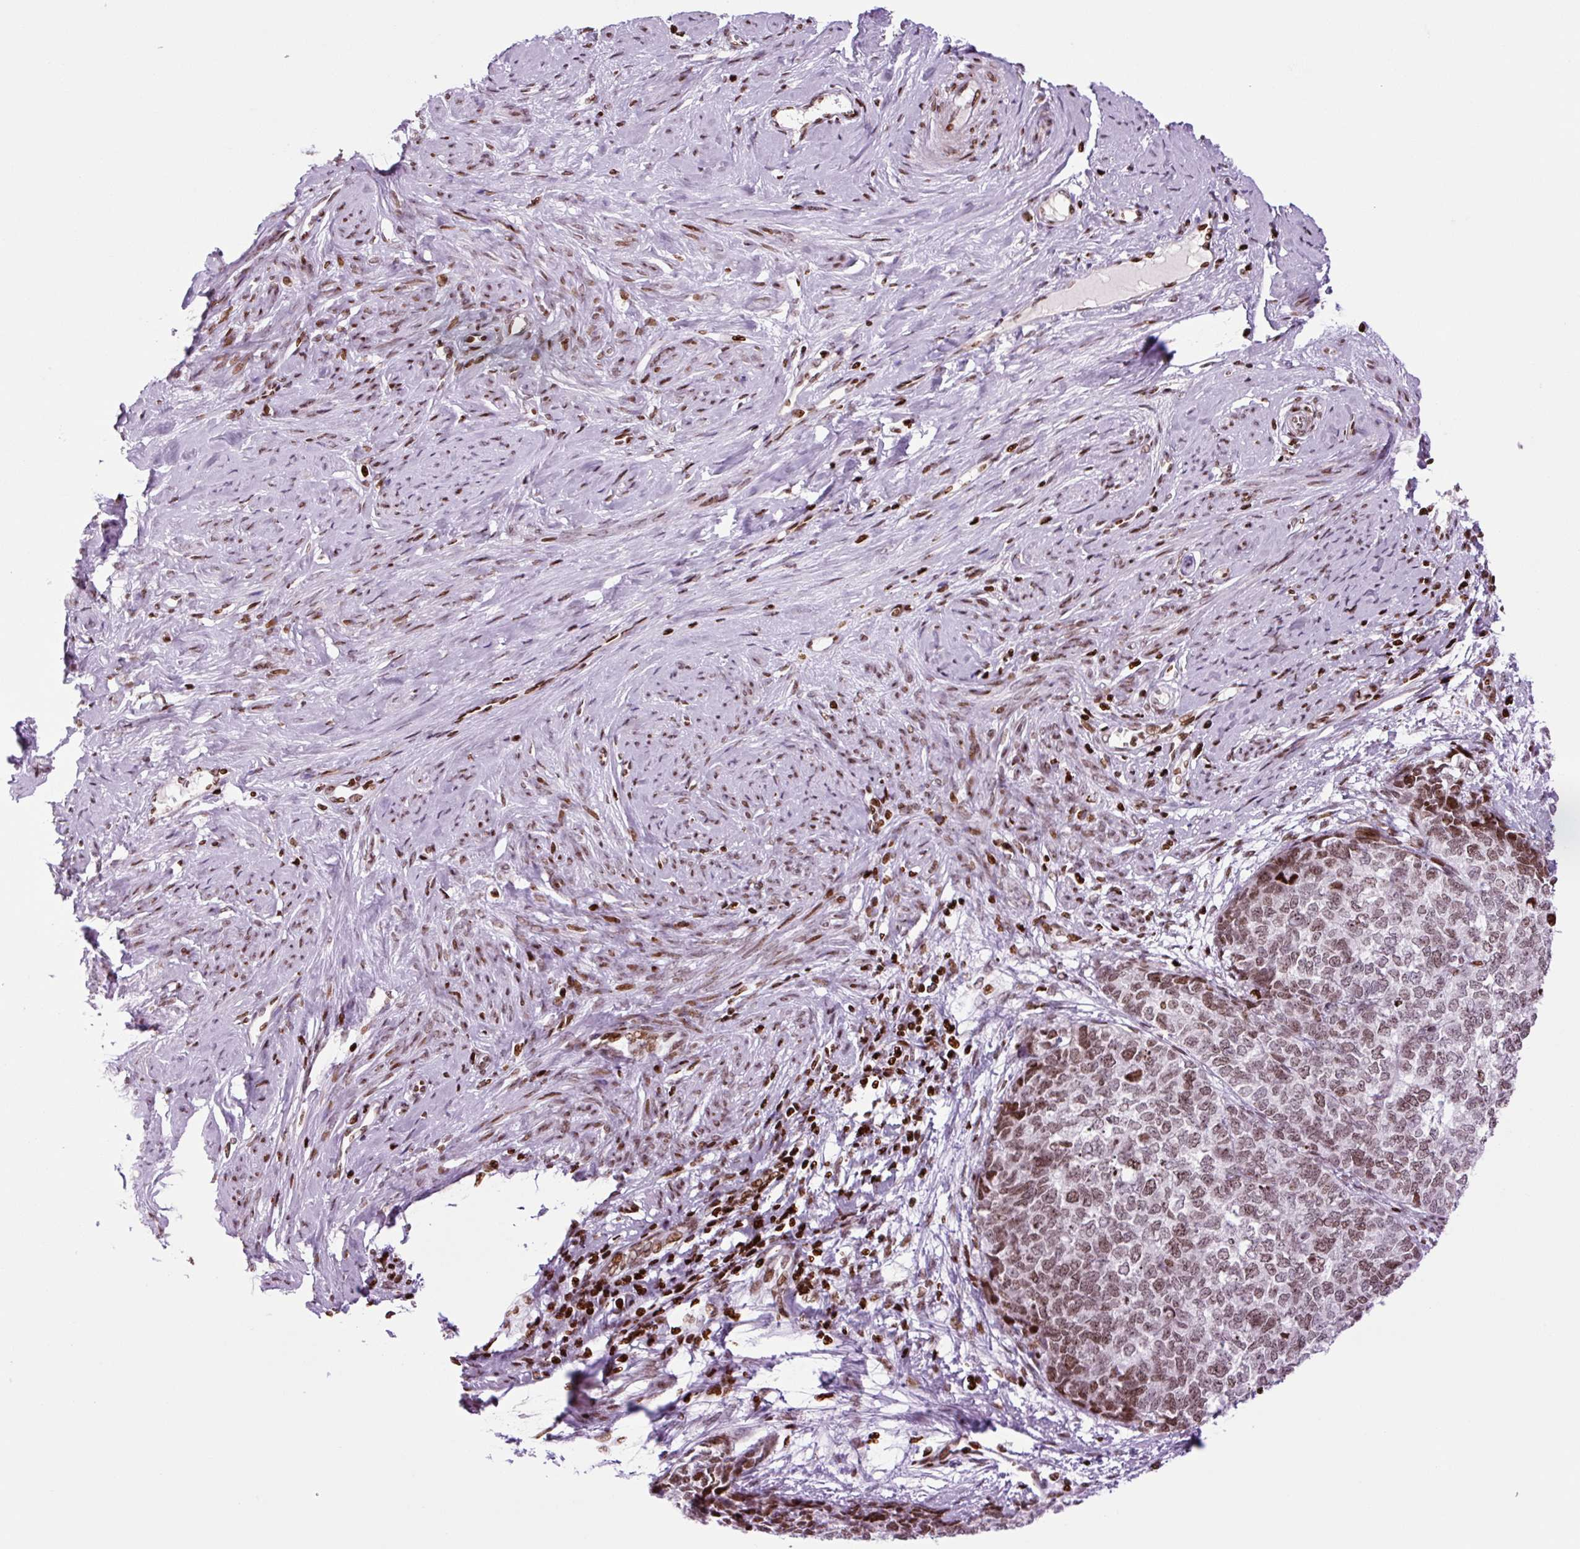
{"staining": {"intensity": "moderate", "quantity": ">75%", "location": "nuclear"}, "tissue": "cervical cancer", "cell_type": "Tumor cells", "image_type": "cancer", "snomed": [{"axis": "morphology", "description": "Squamous cell carcinoma, NOS"}, {"axis": "topography", "description": "Cervix"}], "caption": "Protein expression analysis of squamous cell carcinoma (cervical) reveals moderate nuclear staining in approximately >75% of tumor cells.", "gene": "H1-3", "patient": {"sex": "female", "age": 63}}